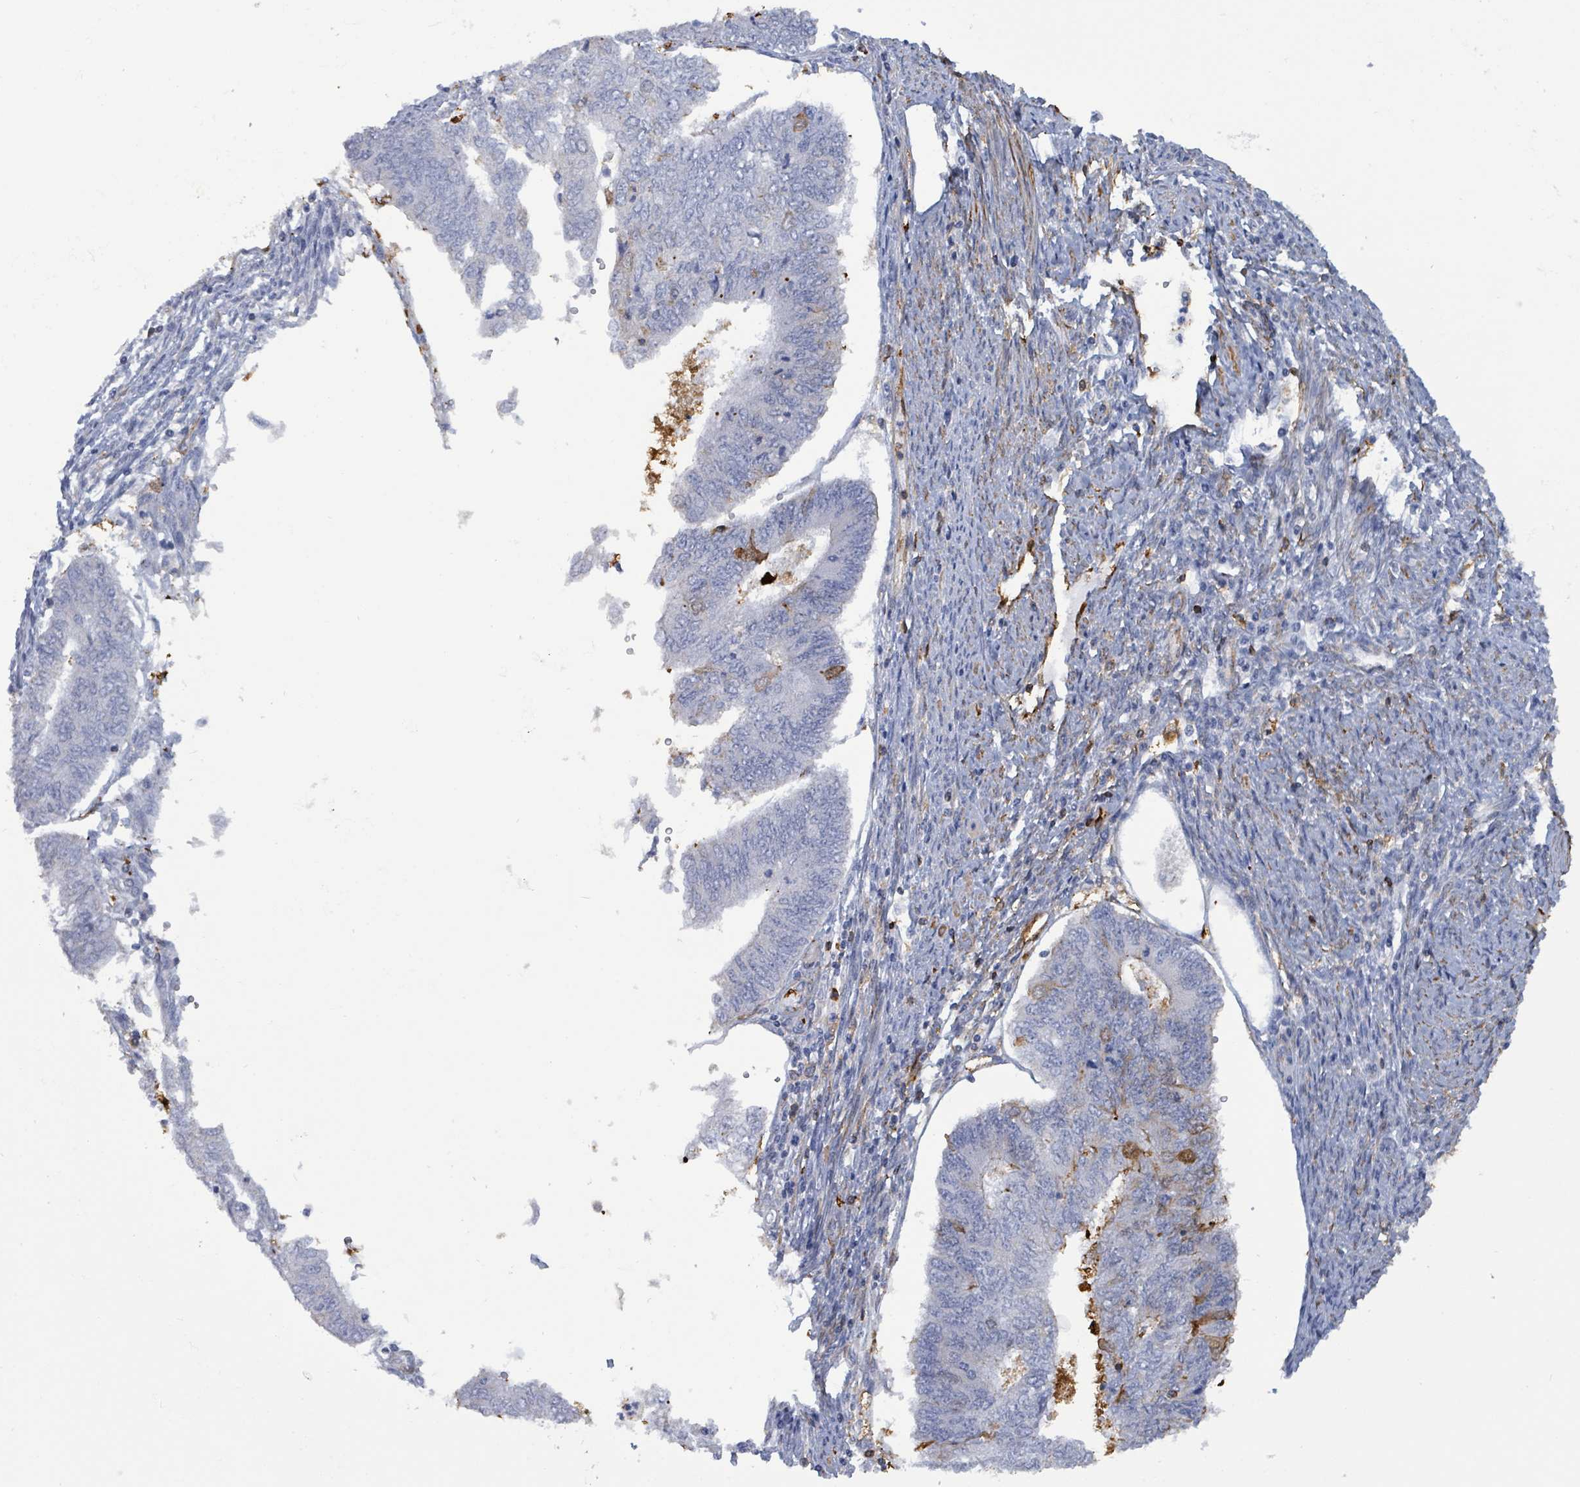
{"staining": {"intensity": "moderate", "quantity": "<25%", "location": "cytoplasmic/membranous"}, "tissue": "endometrial cancer", "cell_type": "Tumor cells", "image_type": "cancer", "snomed": [{"axis": "morphology", "description": "Adenocarcinoma, NOS"}, {"axis": "topography", "description": "Endometrium"}], "caption": "This is an image of IHC staining of endometrial cancer, which shows moderate expression in the cytoplasmic/membranous of tumor cells.", "gene": "PRKRIP1", "patient": {"sex": "female", "age": 68}}